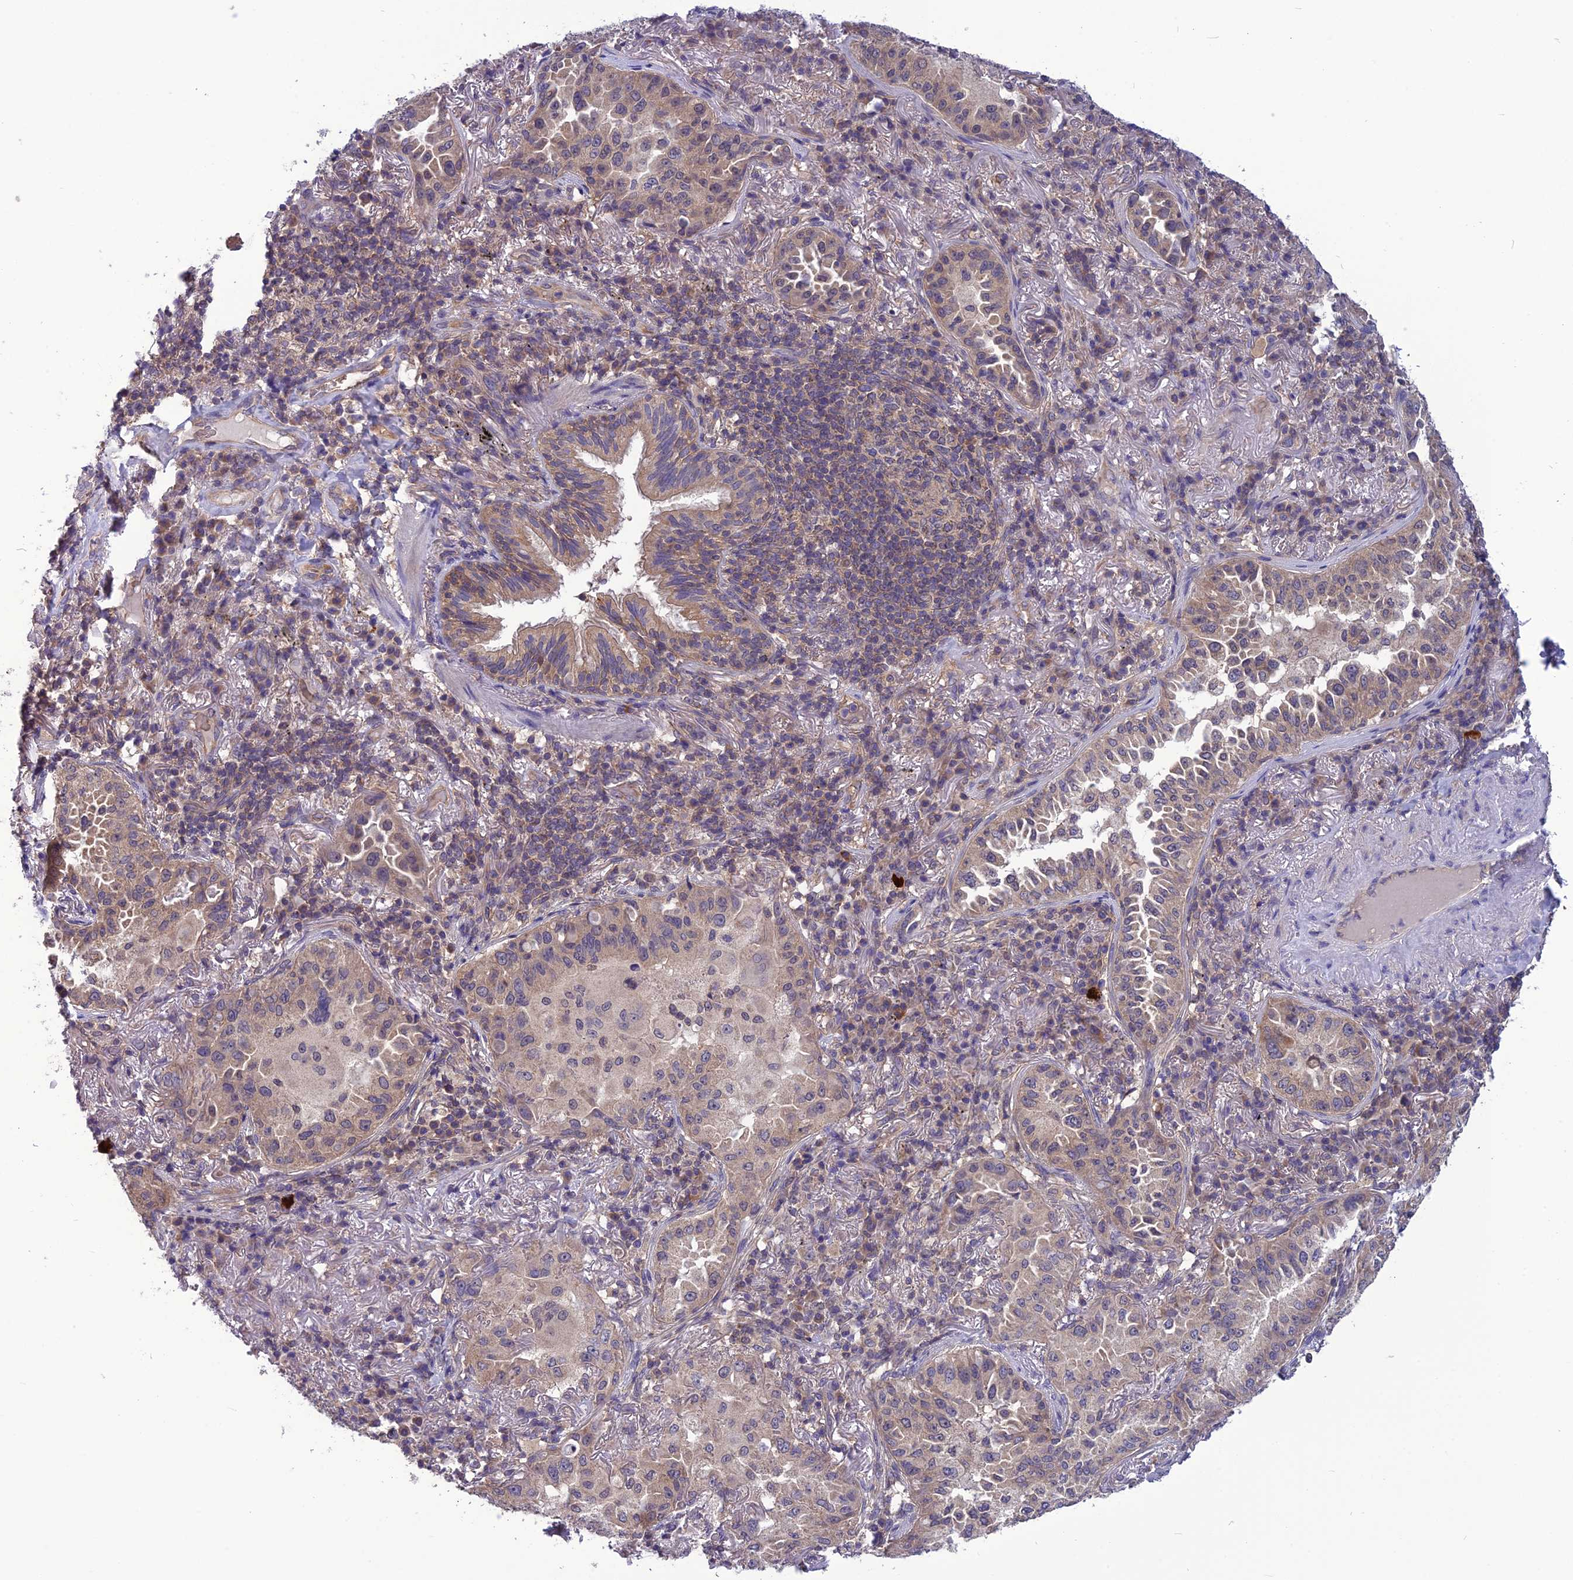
{"staining": {"intensity": "weak", "quantity": "<25%", "location": "cytoplasmic/membranous"}, "tissue": "lung cancer", "cell_type": "Tumor cells", "image_type": "cancer", "snomed": [{"axis": "morphology", "description": "Adenocarcinoma, NOS"}, {"axis": "topography", "description": "Lung"}], "caption": "Histopathology image shows no significant protein staining in tumor cells of lung cancer (adenocarcinoma).", "gene": "PSMF1", "patient": {"sex": "female", "age": 69}}